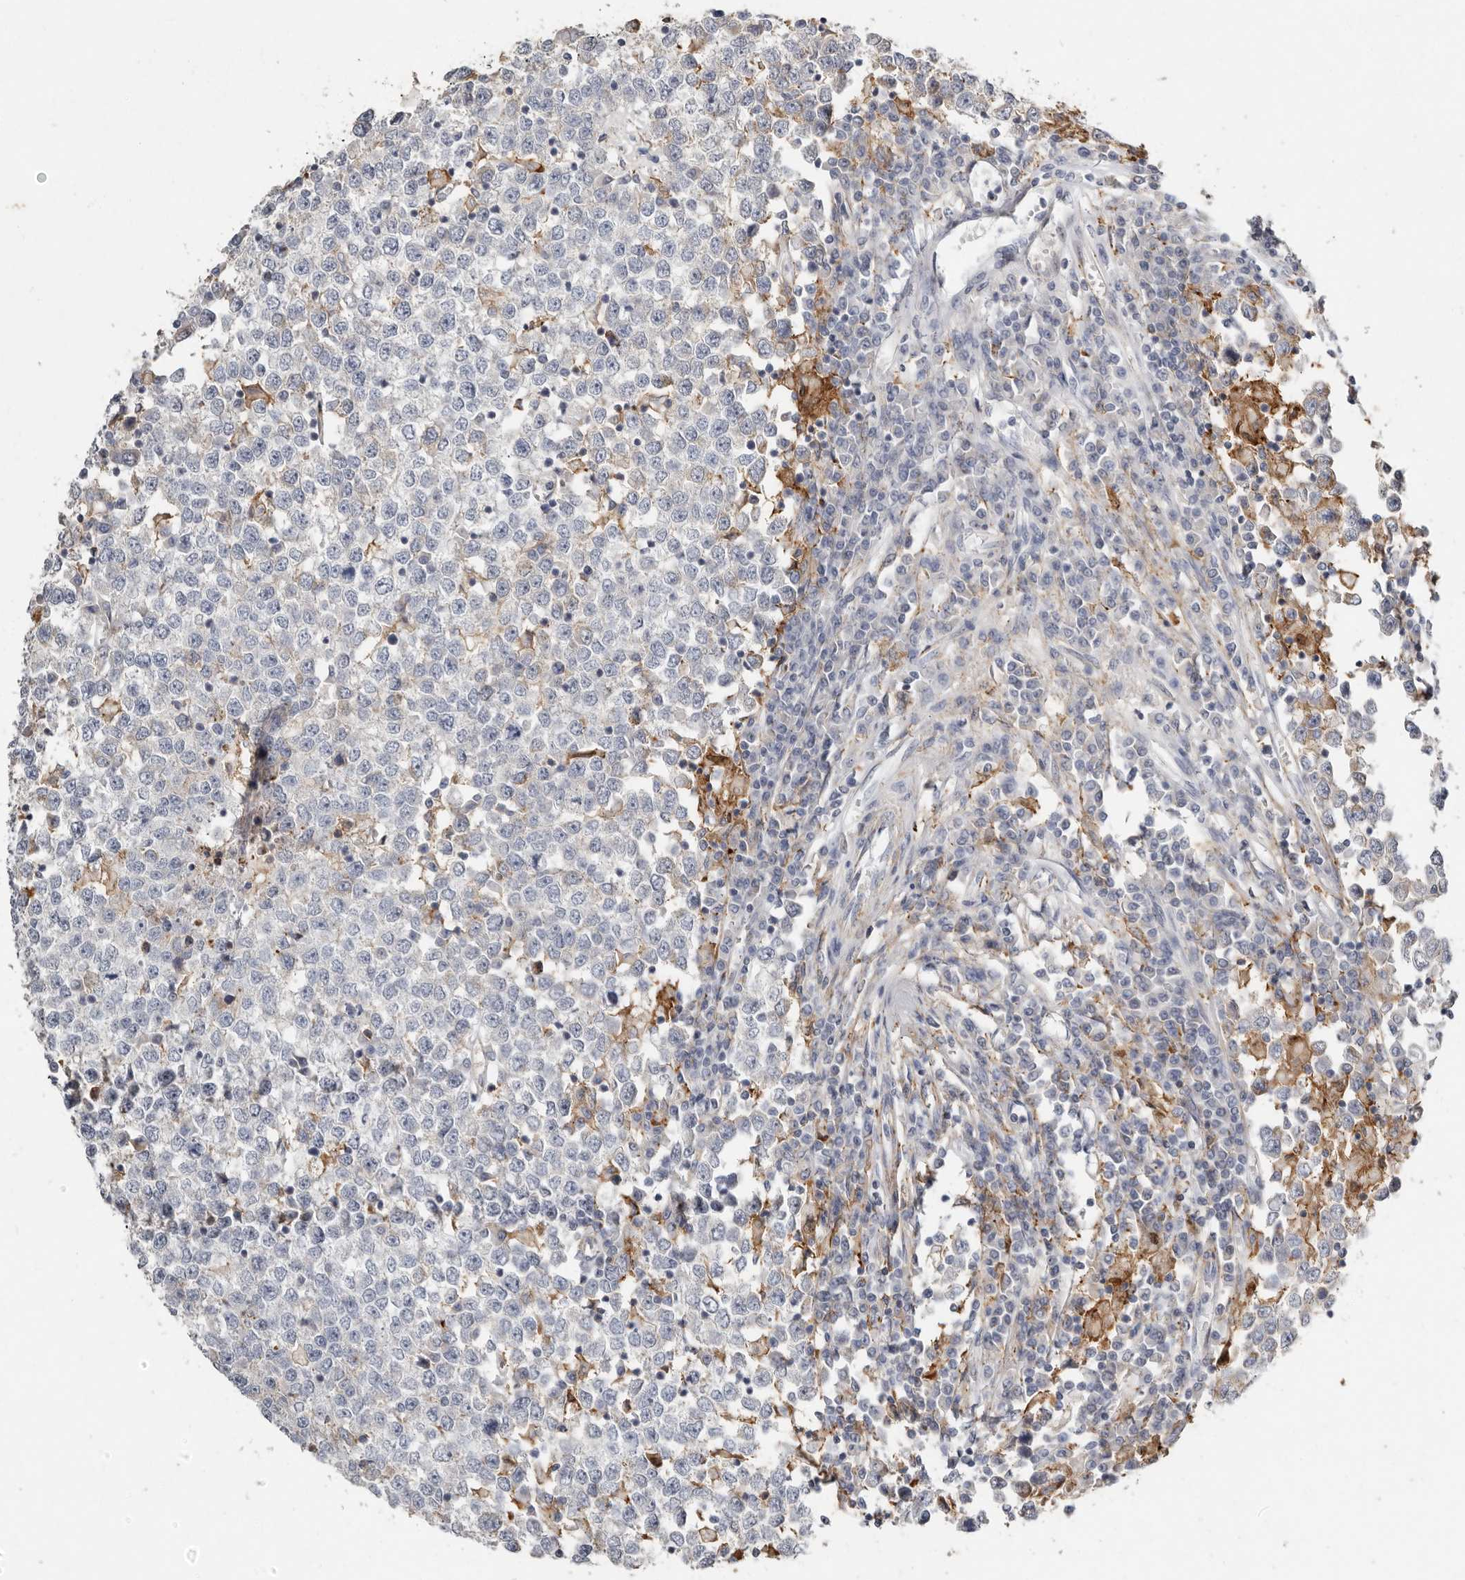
{"staining": {"intensity": "negative", "quantity": "none", "location": "none"}, "tissue": "testis cancer", "cell_type": "Tumor cells", "image_type": "cancer", "snomed": [{"axis": "morphology", "description": "Seminoma, NOS"}, {"axis": "topography", "description": "Testis"}], "caption": "Seminoma (testis) was stained to show a protein in brown. There is no significant staining in tumor cells. (DAB immunohistochemistry visualized using brightfield microscopy, high magnification).", "gene": "KIF26B", "patient": {"sex": "male", "age": 65}}